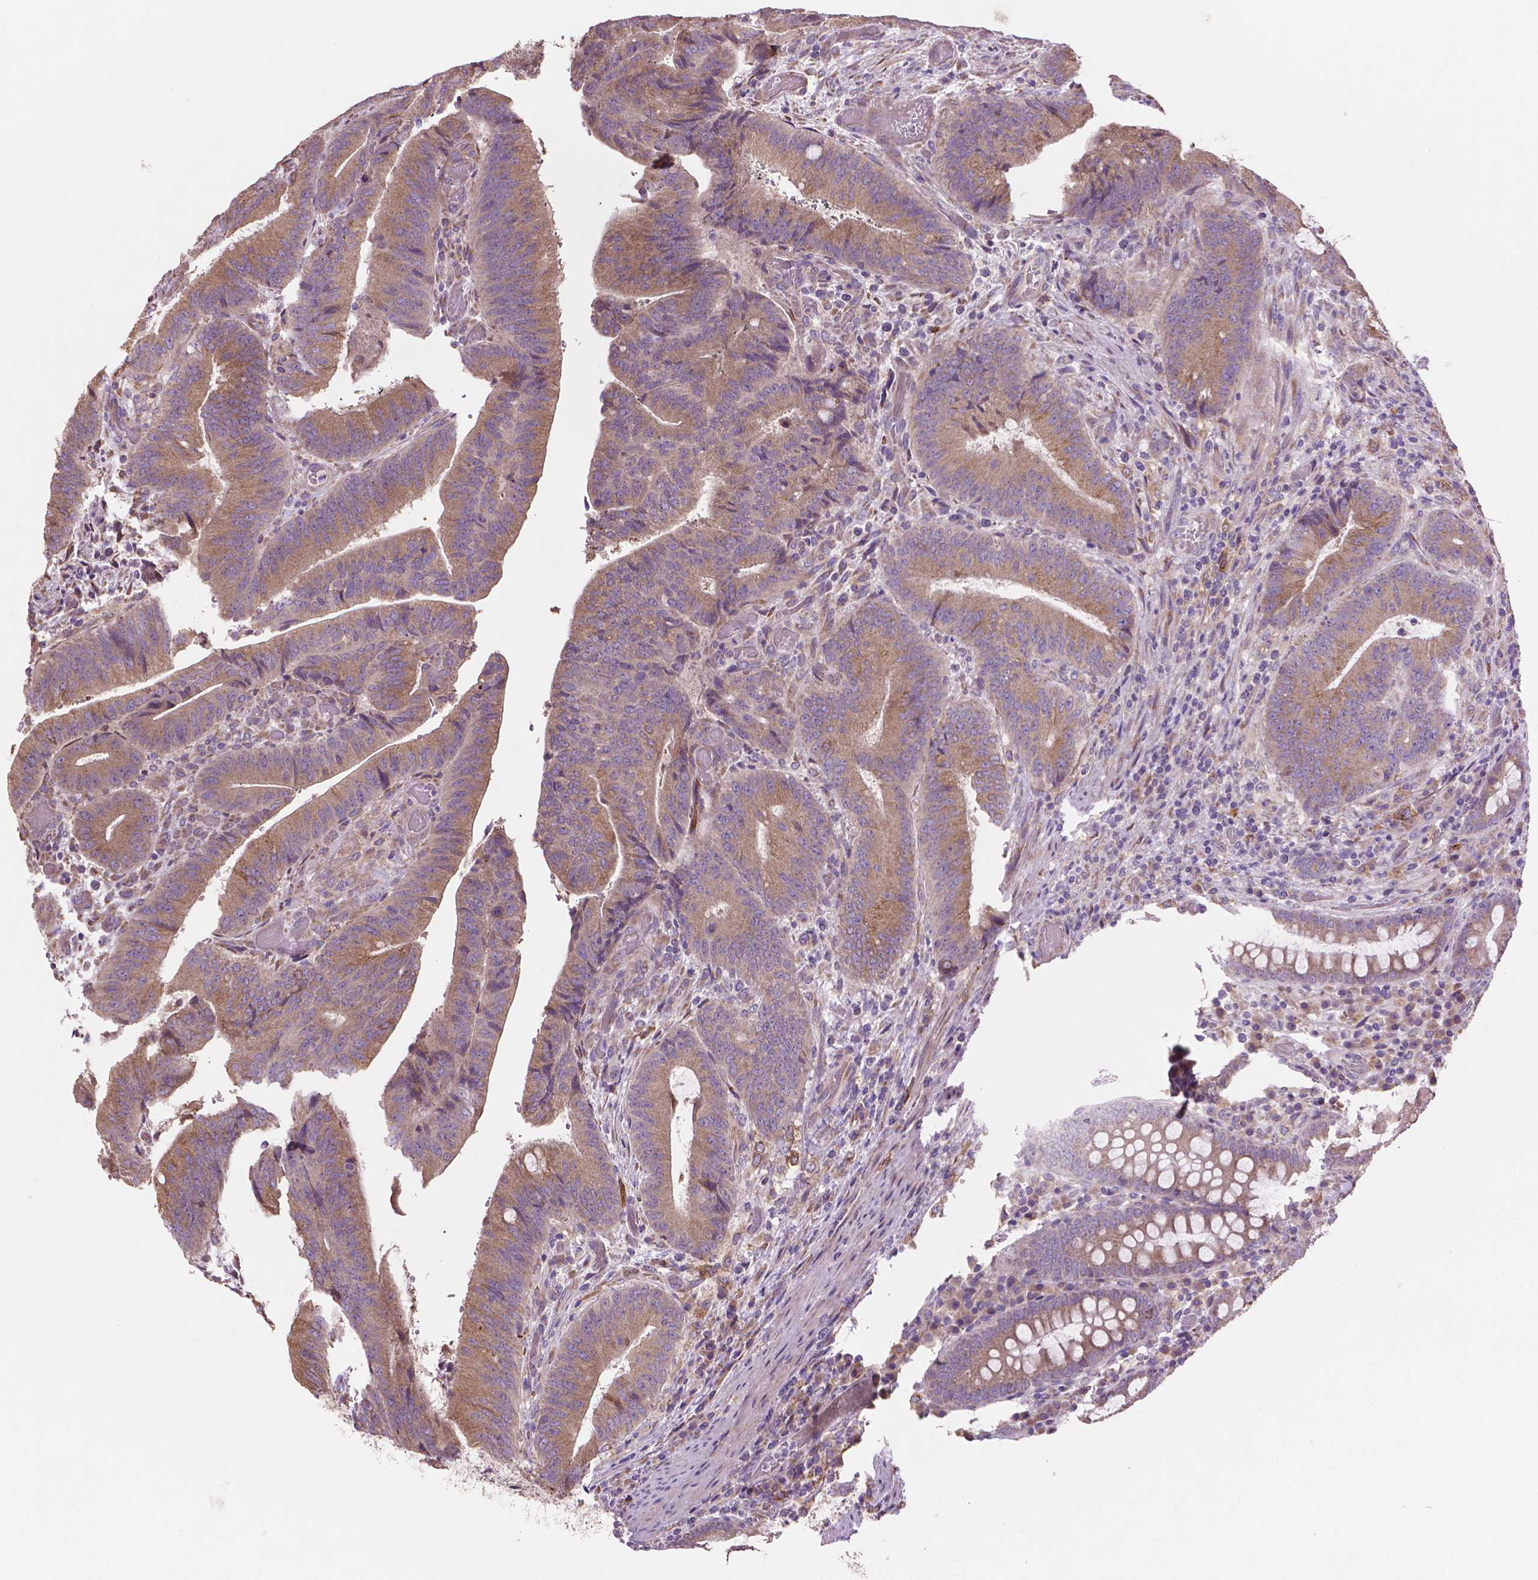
{"staining": {"intensity": "moderate", "quantity": ">75%", "location": "cytoplasmic/membranous"}, "tissue": "colorectal cancer", "cell_type": "Tumor cells", "image_type": "cancer", "snomed": [{"axis": "morphology", "description": "Adenocarcinoma, NOS"}, {"axis": "topography", "description": "Colon"}], "caption": "The image exhibits immunohistochemical staining of colorectal adenocarcinoma. There is moderate cytoplasmic/membranous expression is identified in approximately >75% of tumor cells.", "gene": "MBTPS1", "patient": {"sex": "female", "age": 43}}